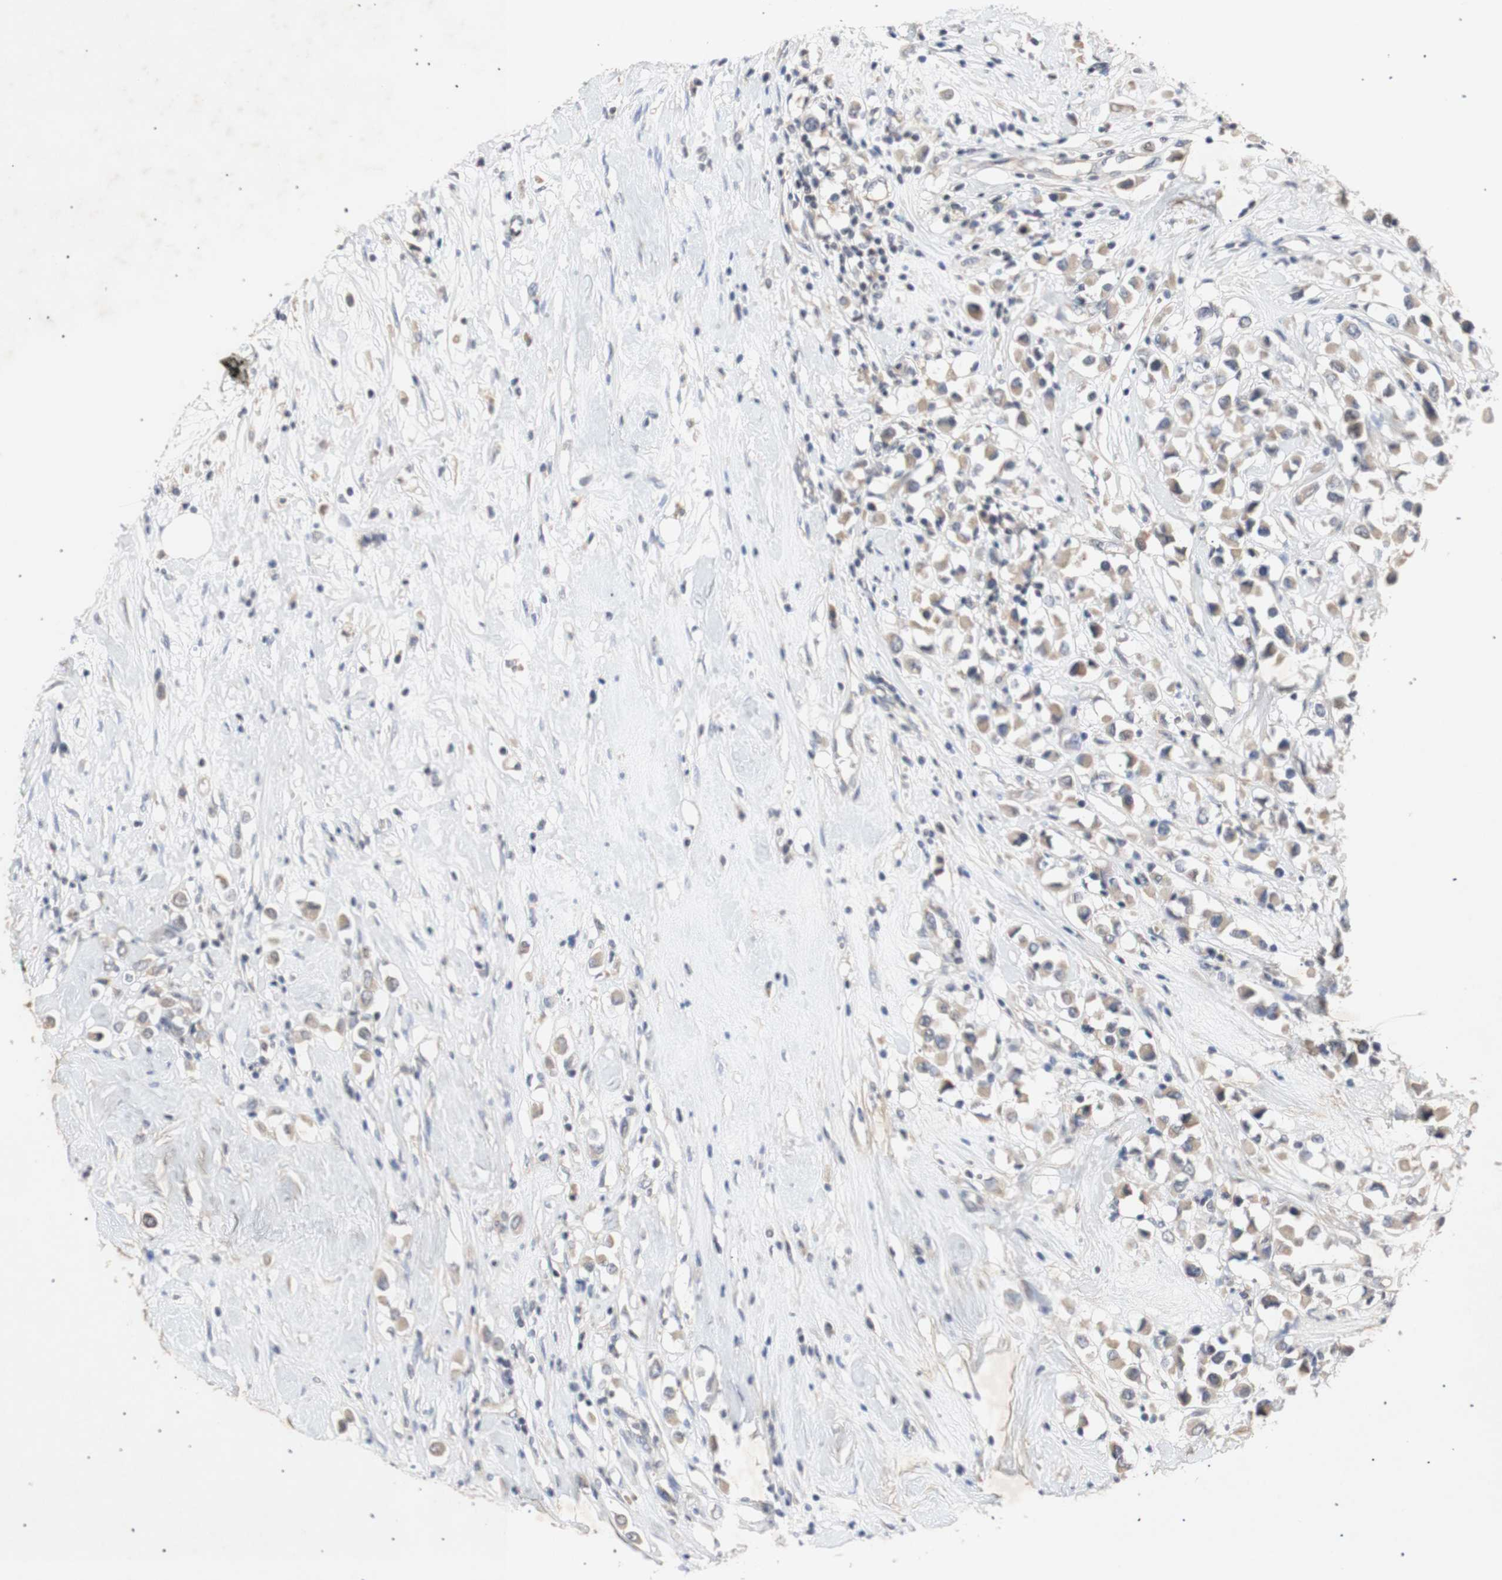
{"staining": {"intensity": "weak", "quantity": ">75%", "location": "cytoplasmic/membranous"}, "tissue": "breast cancer", "cell_type": "Tumor cells", "image_type": "cancer", "snomed": [{"axis": "morphology", "description": "Duct carcinoma"}, {"axis": "topography", "description": "Breast"}], "caption": "IHC micrograph of human breast cancer (intraductal carcinoma) stained for a protein (brown), which demonstrates low levels of weak cytoplasmic/membranous staining in about >75% of tumor cells.", "gene": "FOSB", "patient": {"sex": "female", "age": 61}}